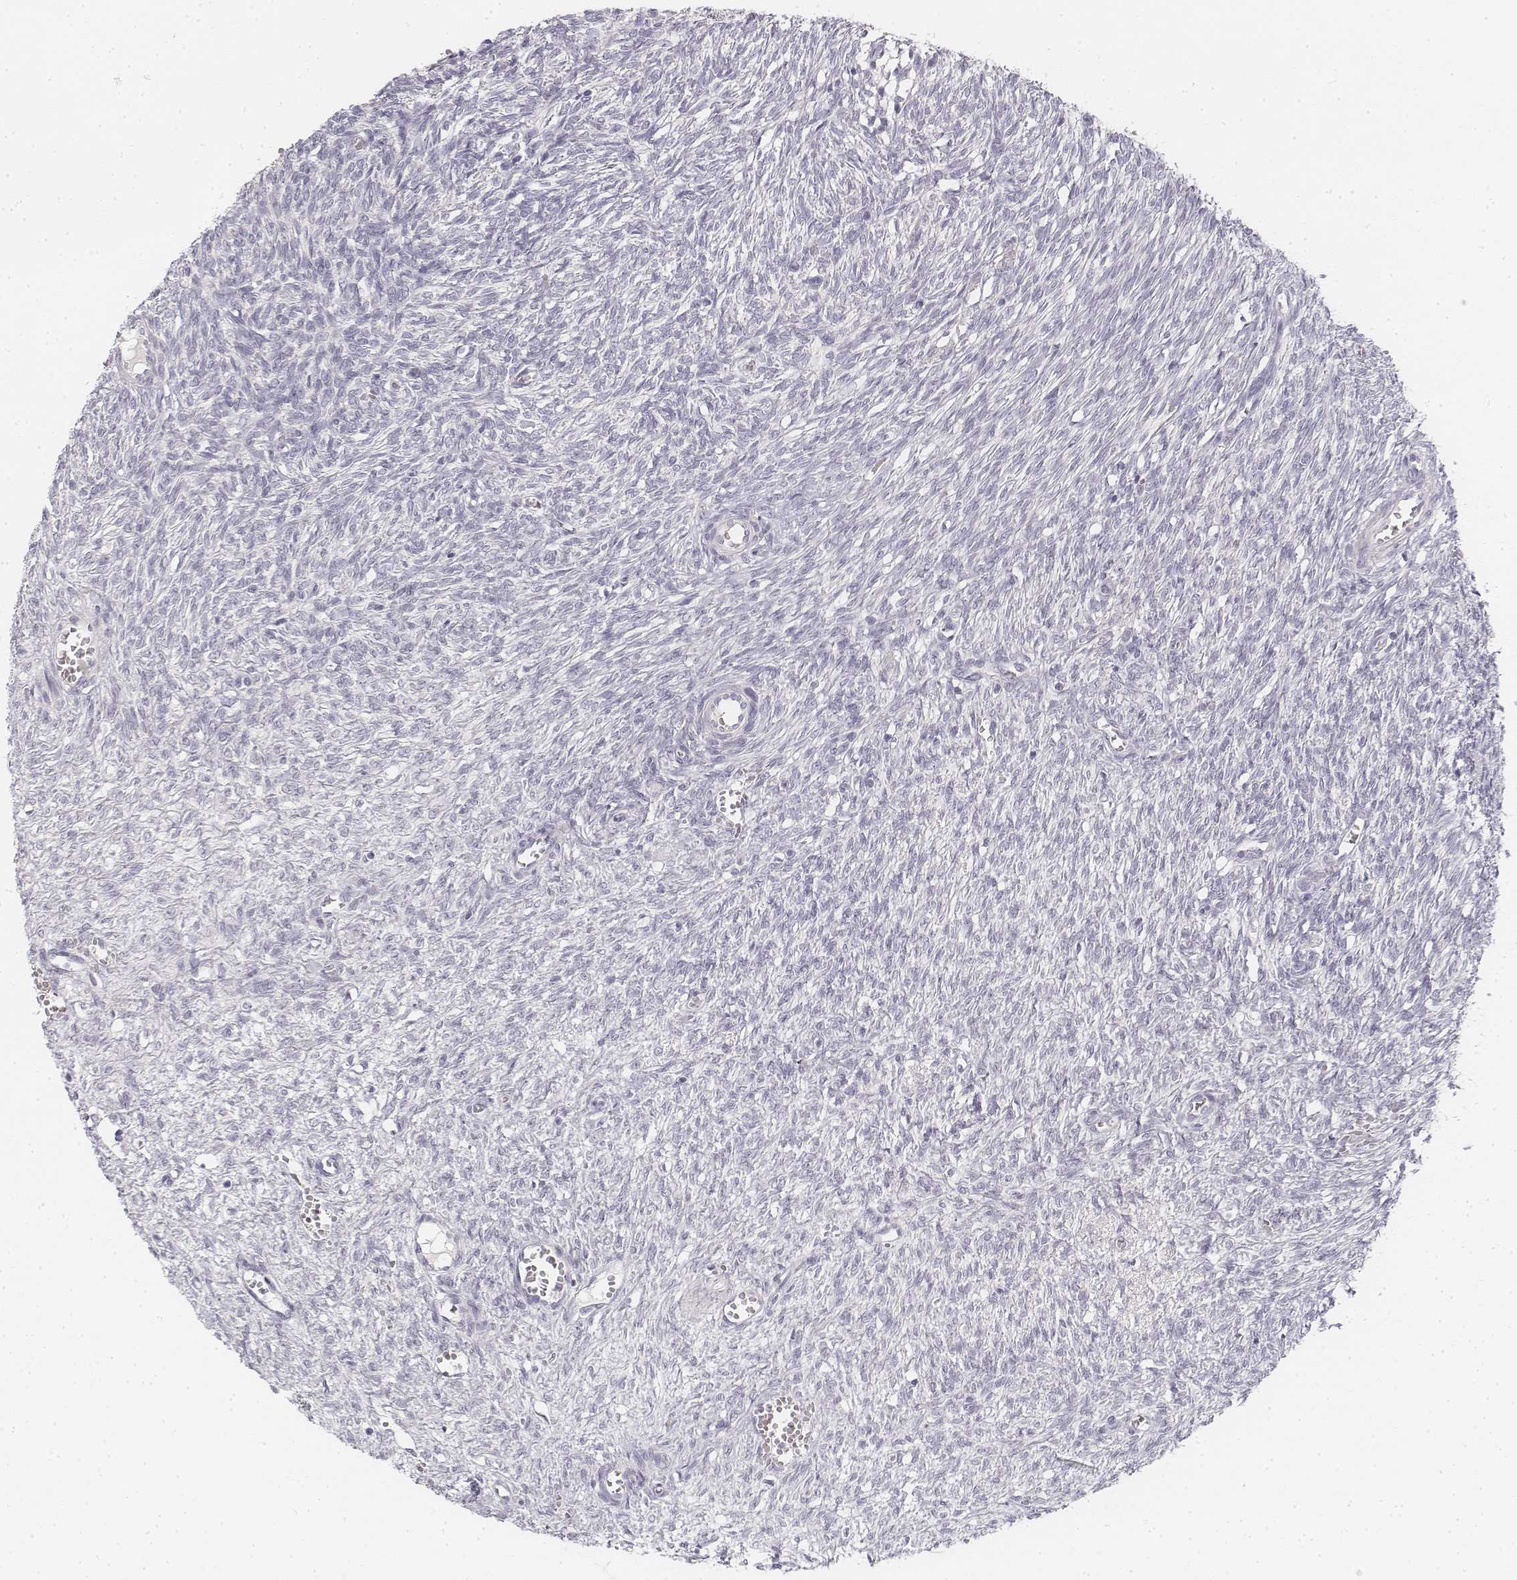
{"staining": {"intensity": "negative", "quantity": "none", "location": "none"}, "tissue": "ovary", "cell_type": "Follicle cells", "image_type": "normal", "snomed": [{"axis": "morphology", "description": "Normal tissue, NOS"}, {"axis": "topography", "description": "Ovary"}], "caption": "Immunohistochemistry of normal ovary demonstrates no positivity in follicle cells.", "gene": "DSG4", "patient": {"sex": "female", "age": 46}}